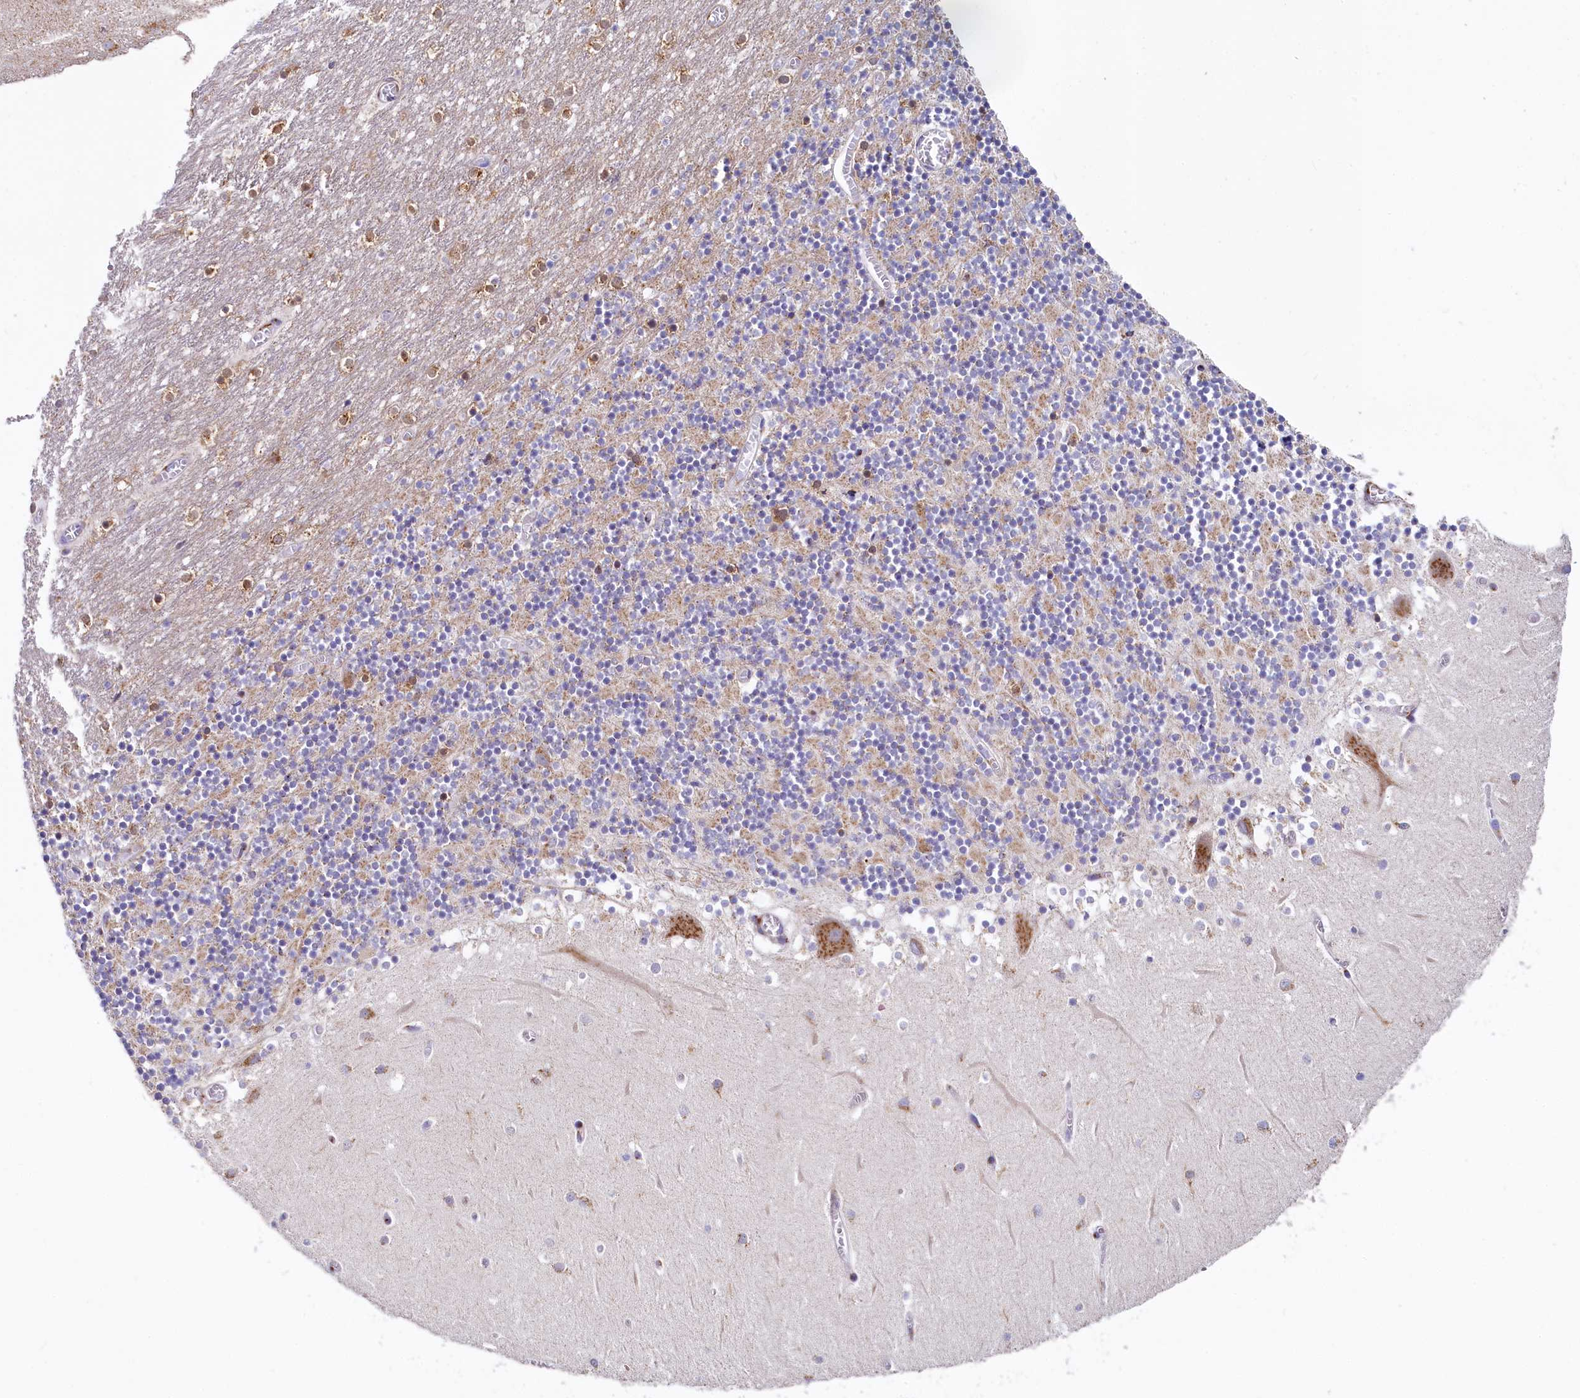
{"staining": {"intensity": "moderate", "quantity": "25%-75%", "location": "cytoplasmic/membranous"}, "tissue": "cerebellum", "cell_type": "Cells in granular layer", "image_type": "normal", "snomed": [{"axis": "morphology", "description": "Normal tissue, NOS"}, {"axis": "topography", "description": "Cerebellum"}], "caption": "There is medium levels of moderate cytoplasmic/membranous positivity in cells in granular layer of benign cerebellum, as demonstrated by immunohistochemical staining (brown color).", "gene": "BET1L", "patient": {"sex": "female", "age": 28}}